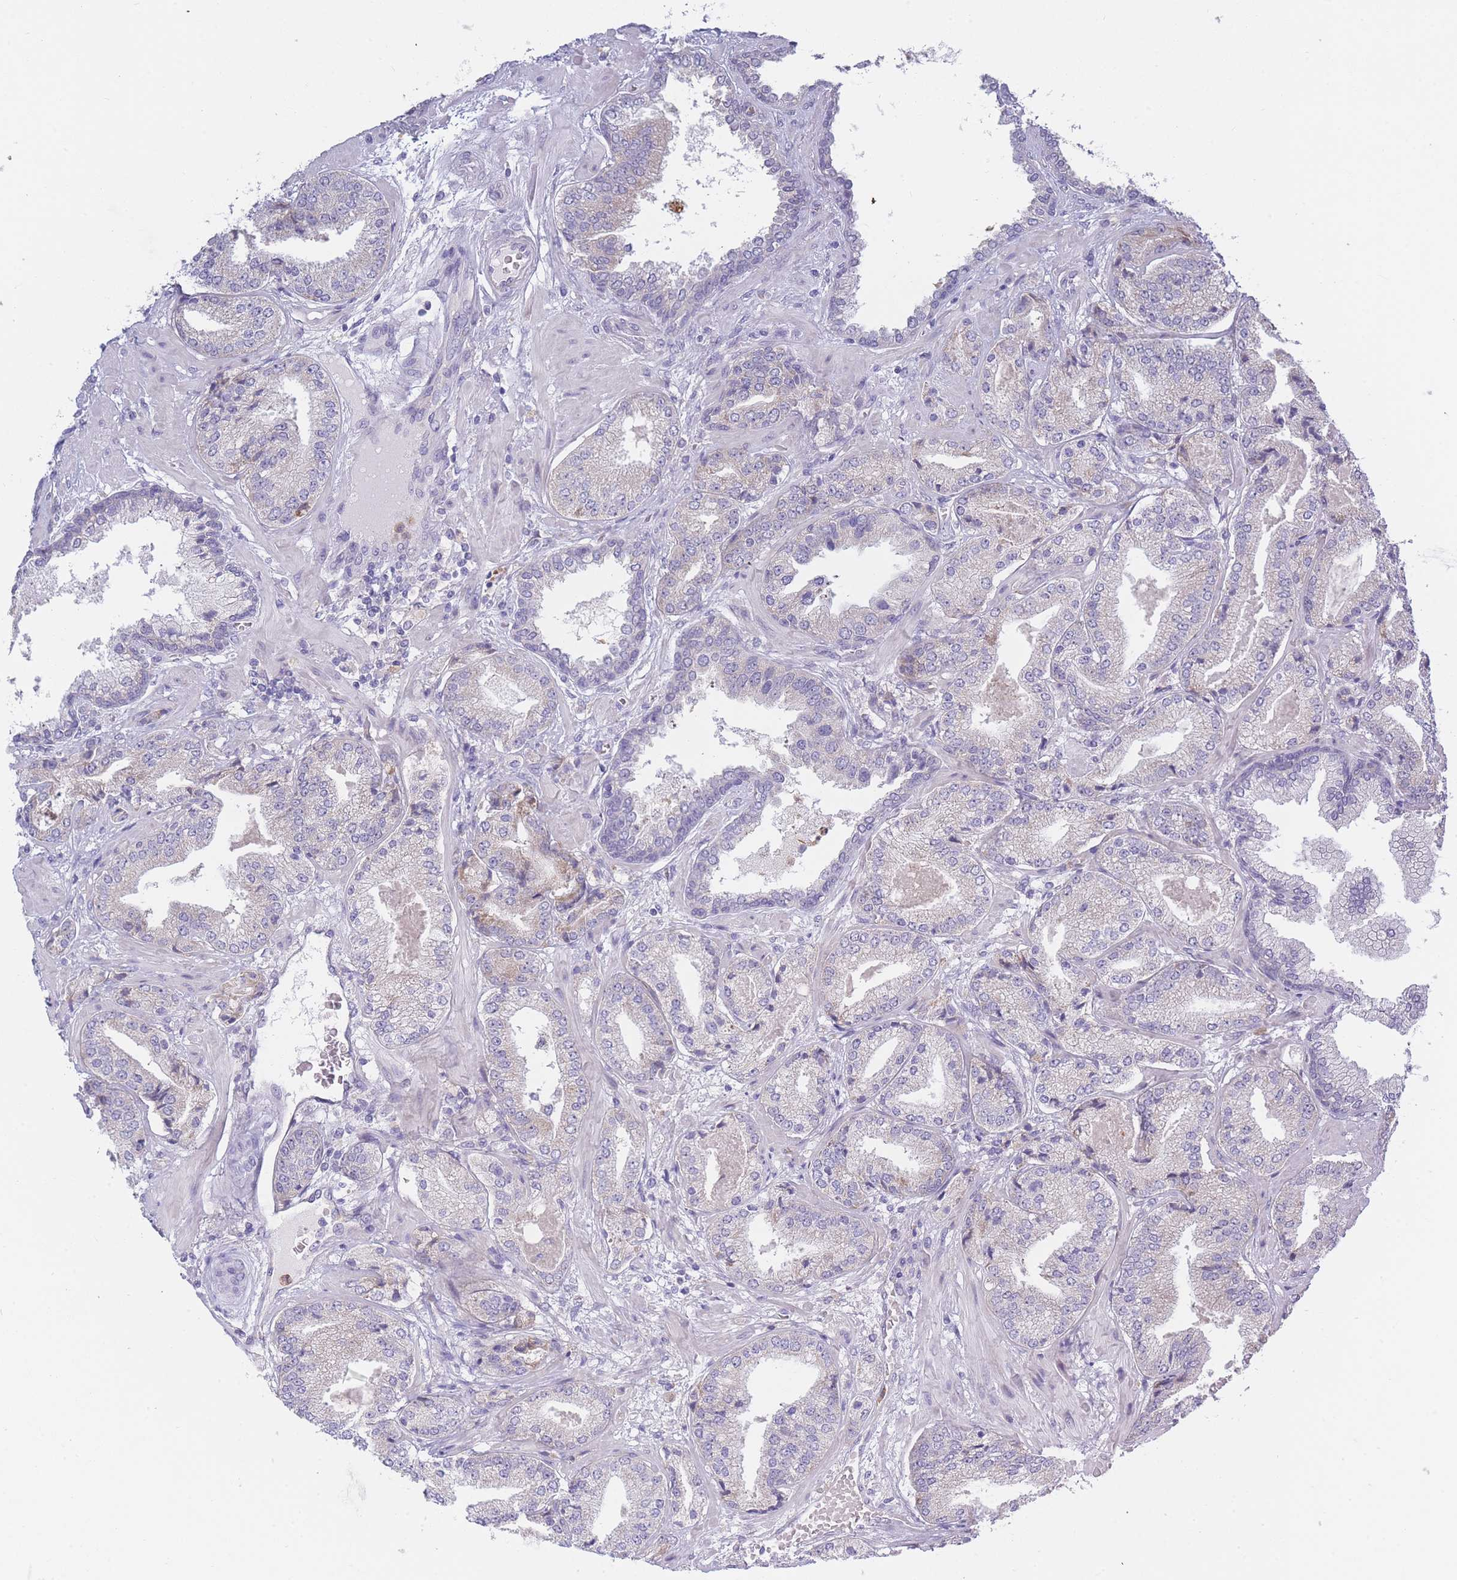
{"staining": {"intensity": "negative", "quantity": "none", "location": "none"}, "tissue": "prostate cancer", "cell_type": "Tumor cells", "image_type": "cancer", "snomed": [{"axis": "morphology", "description": "Adenocarcinoma, High grade"}, {"axis": "topography", "description": "Prostate"}], "caption": "Immunohistochemistry (IHC) photomicrograph of neoplastic tissue: prostate high-grade adenocarcinoma stained with DAB (3,3'-diaminobenzidine) reveals no significant protein expression in tumor cells.", "gene": "NDUFAF6", "patient": {"sex": "male", "age": 63}}